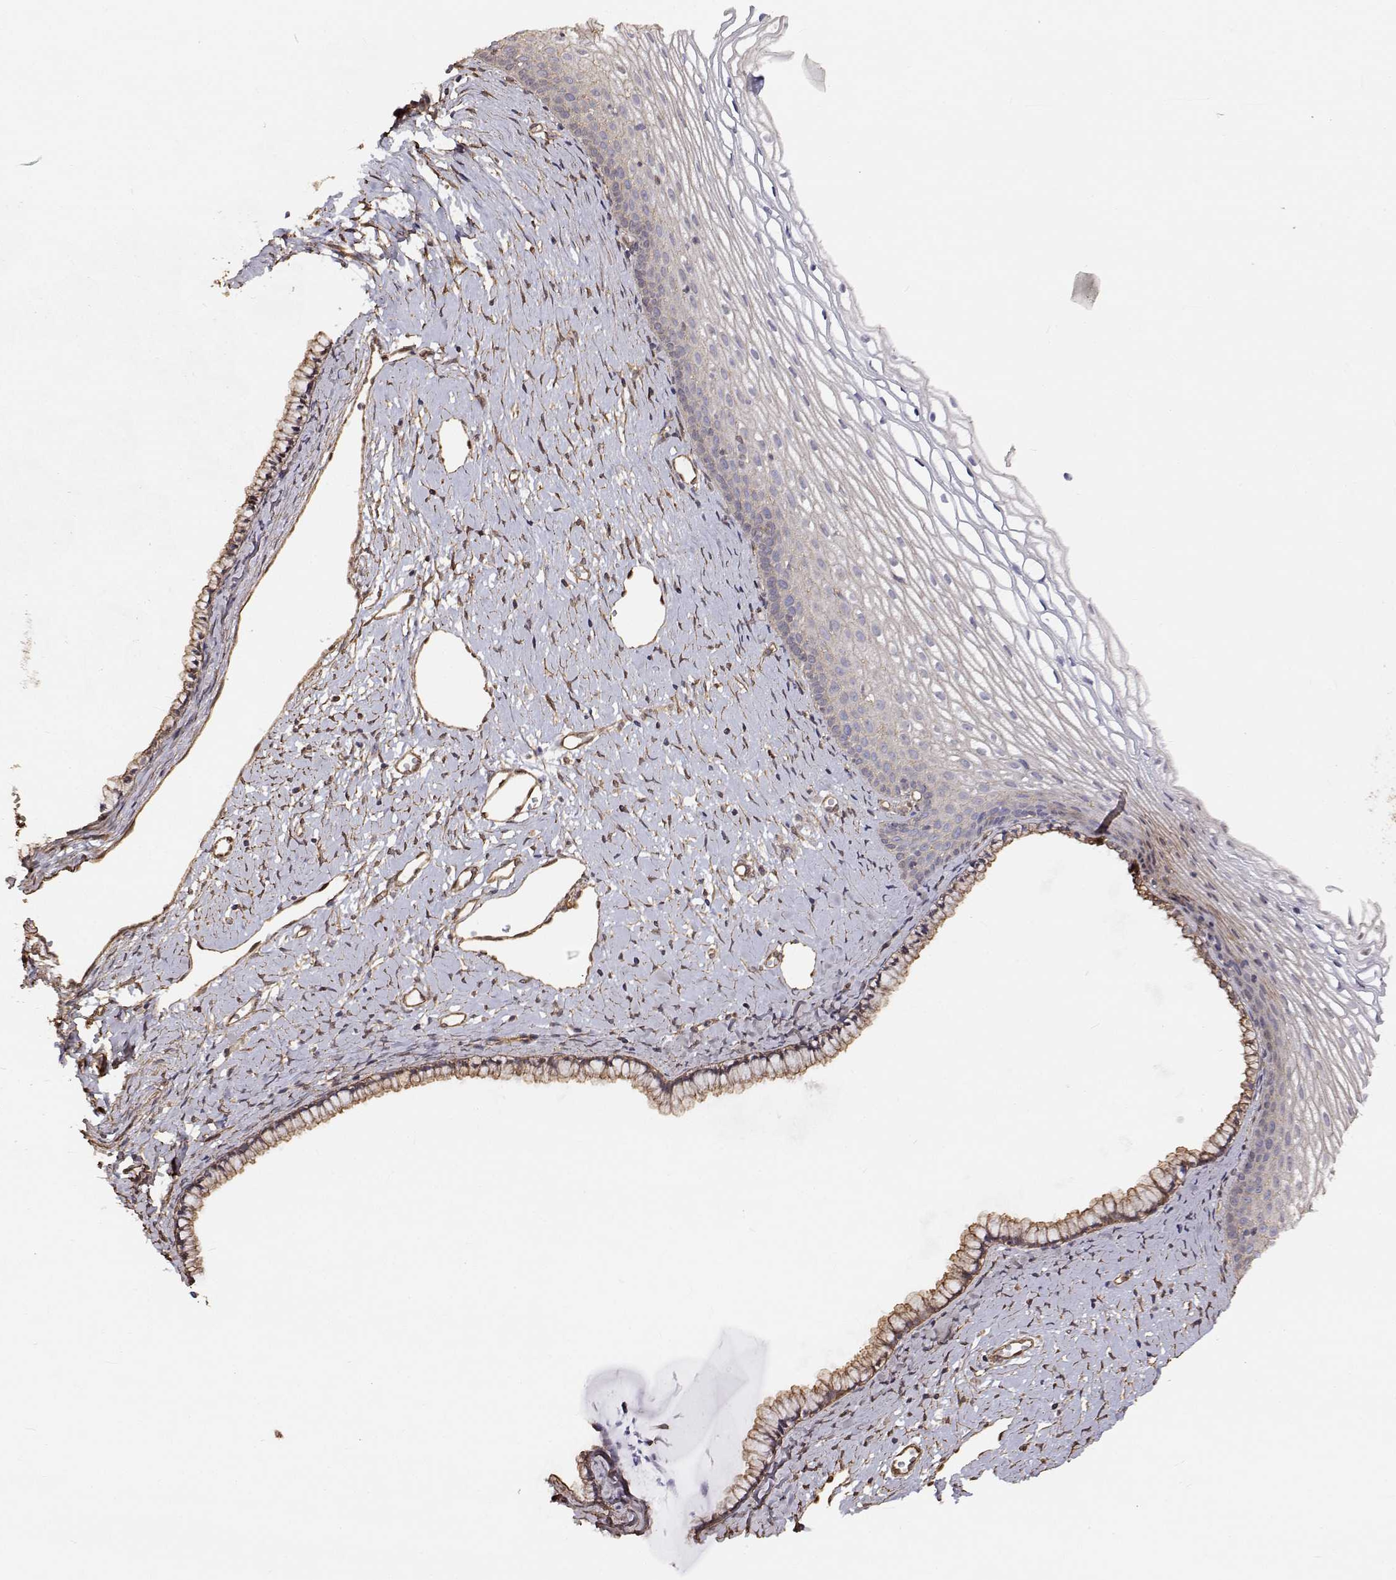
{"staining": {"intensity": "weak", "quantity": "25%-75%", "location": "cytoplasmic/membranous"}, "tissue": "cervix", "cell_type": "Glandular cells", "image_type": "normal", "snomed": [{"axis": "morphology", "description": "Normal tissue, NOS"}, {"axis": "topography", "description": "Cervix"}], "caption": "Protein expression analysis of unremarkable cervix demonstrates weak cytoplasmic/membranous positivity in approximately 25%-75% of glandular cells.", "gene": "GSDMA", "patient": {"sex": "female", "age": 40}}